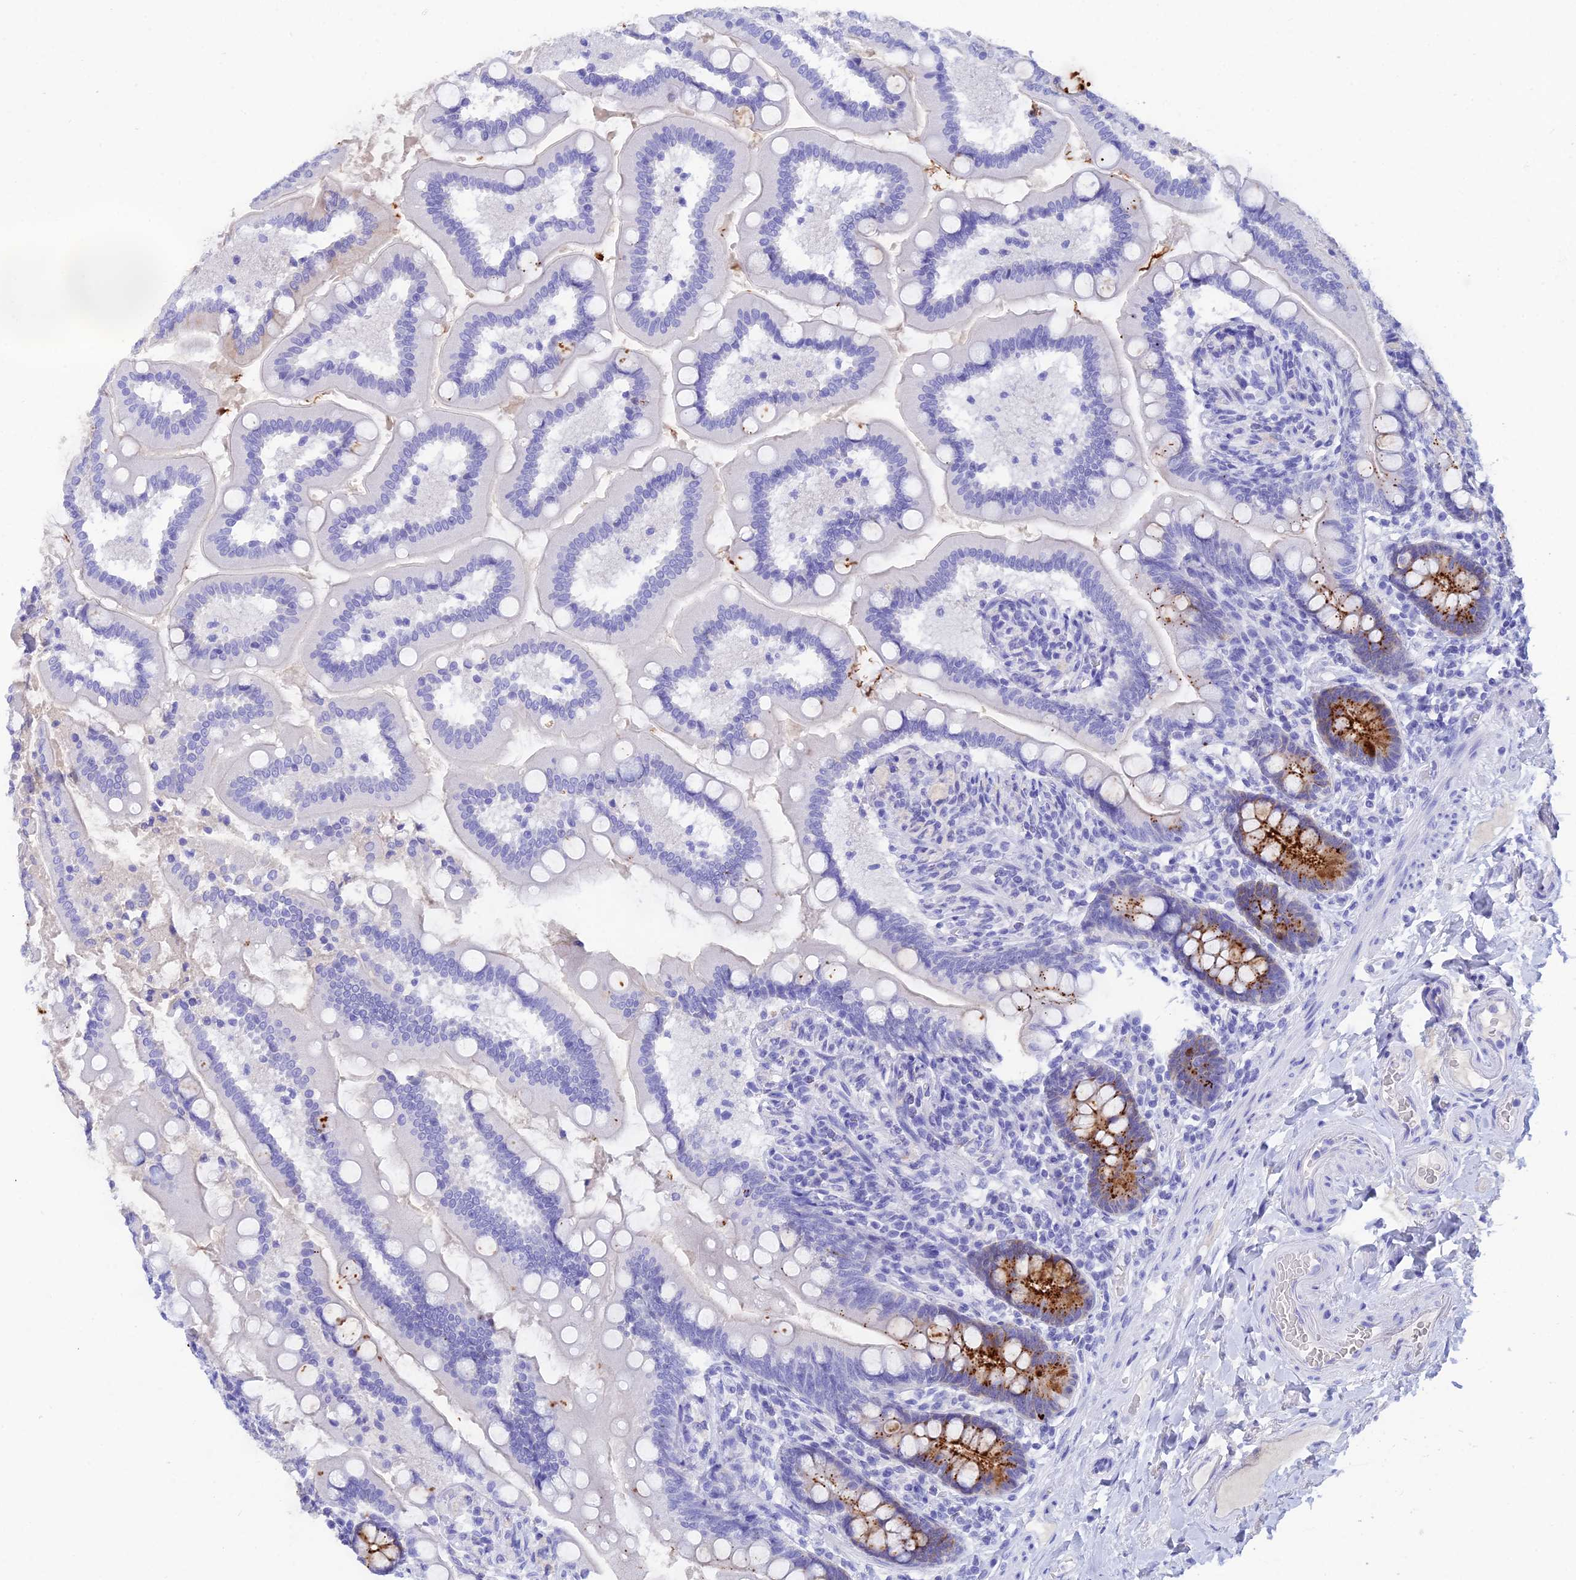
{"staining": {"intensity": "strong", "quantity": "<25%", "location": "cytoplasmic/membranous"}, "tissue": "small intestine", "cell_type": "Glandular cells", "image_type": "normal", "snomed": [{"axis": "morphology", "description": "Normal tissue, NOS"}, {"axis": "topography", "description": "Small intestine"}], "caption": "Strong cytoplasmic/membranous positivity is identified in approximately <25% of glandular cells in benign small intestine. (IHC, brightfield microscopy, high magnification).", "gene": "REG1A", "patient": {"sex": "female", "age": 64}}